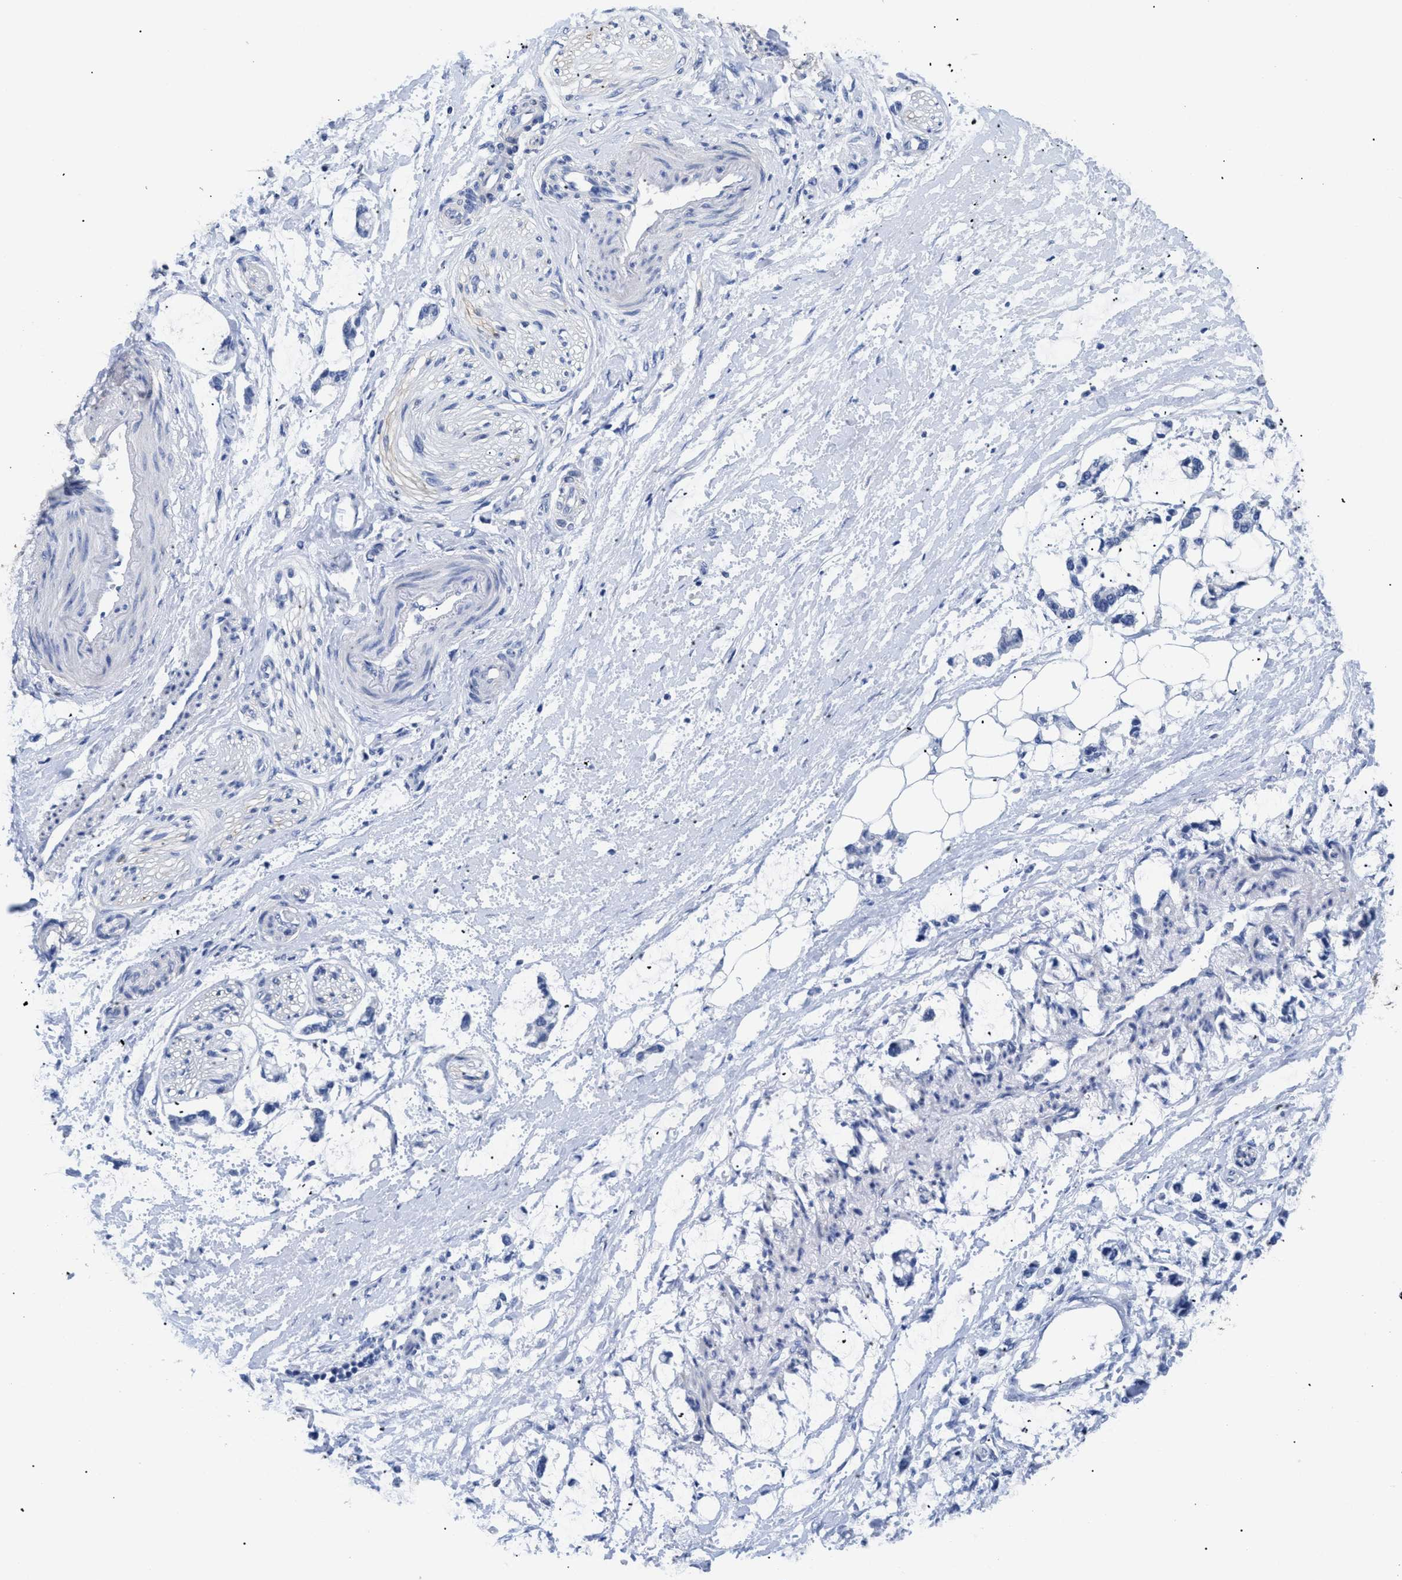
{"staining": {"intensity": "negative", "quantity": "none", "location": "none"}, "tissue": "adipose tissue", "cell_type": "Adipocytes", "image_type": "normal", "snomed": [{"axis": "morphology", "description": "Normal tissue, NOS"}, {"axis": "morphology", "description": "Adenocarcinoma, NOS"}, {"axis": "topography", "description": "Colon"}, {"axis": "topography", "description": "Peripheral nerve tissue"}], "caption": "Adipose tissue was stained to show a protein in brown. There is no significant staining in adipocytes. The staining is performed using DAB (3,3'-diaminobenzidine) brown chromogen with nuclei counter-stained in using hematoxylin.", "gene": "DLC1", "patient": {"sex": "male", "age": 14}}